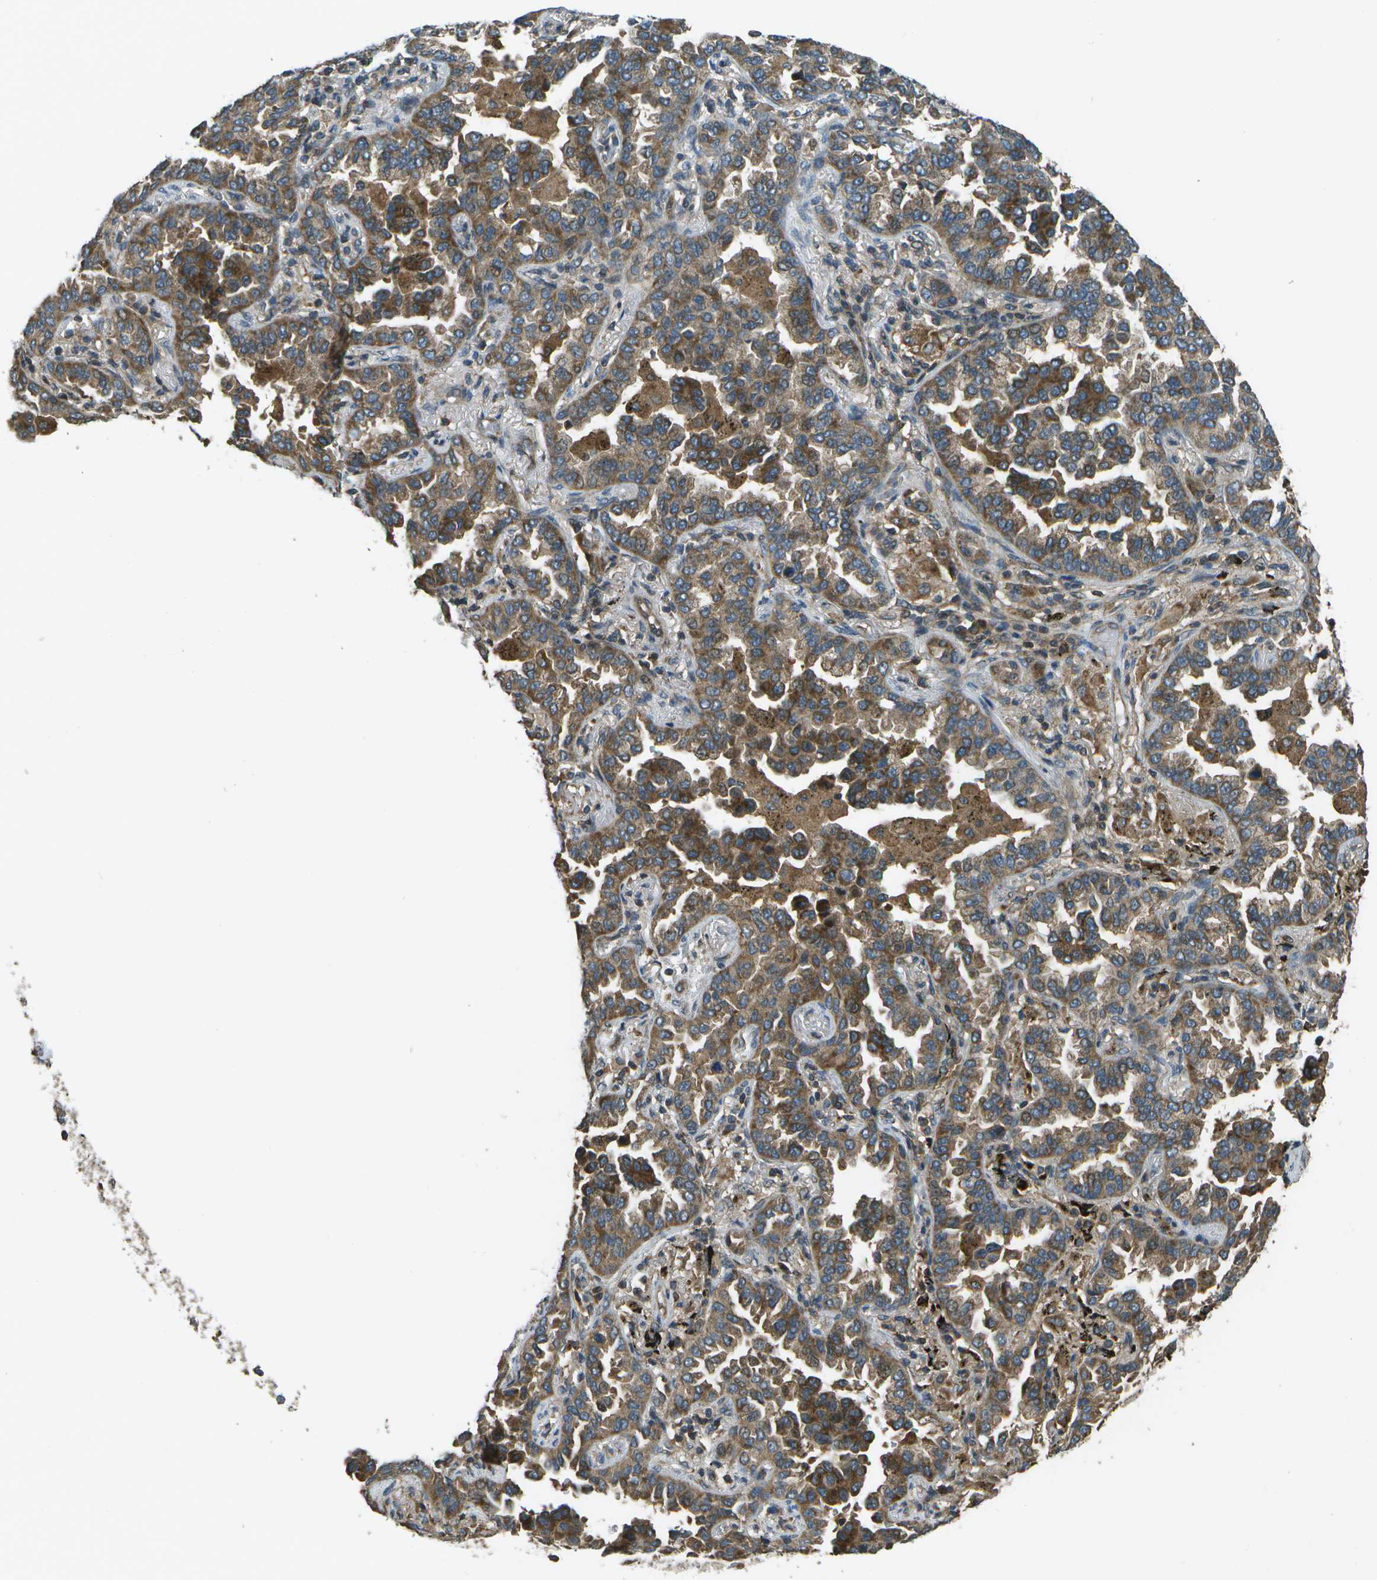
{"staining": {"intensity": "moderate", "quantity": ">75%", "location": "cytoplasmic/membranous"}, "tissue": "lung cancer", "cell_type": "Tumor cells", "image_type": "cancer", "snomed": [{"axis": "morphology", "description": "Normal tissue, NOS"}, {"axis": "morphology", "description": "Adenocarcinoma, NOS"}, {"axis": "topography", "description": "Lung"}], "caption": "Adenocarcinoma (lung) stained with immunohistochemistry exhibits moderate cytoplasmic/membranous staining in about >75% of tumor cells.", "gene": "PLPBP", "patient": {"sex": "male", "age": 59}}